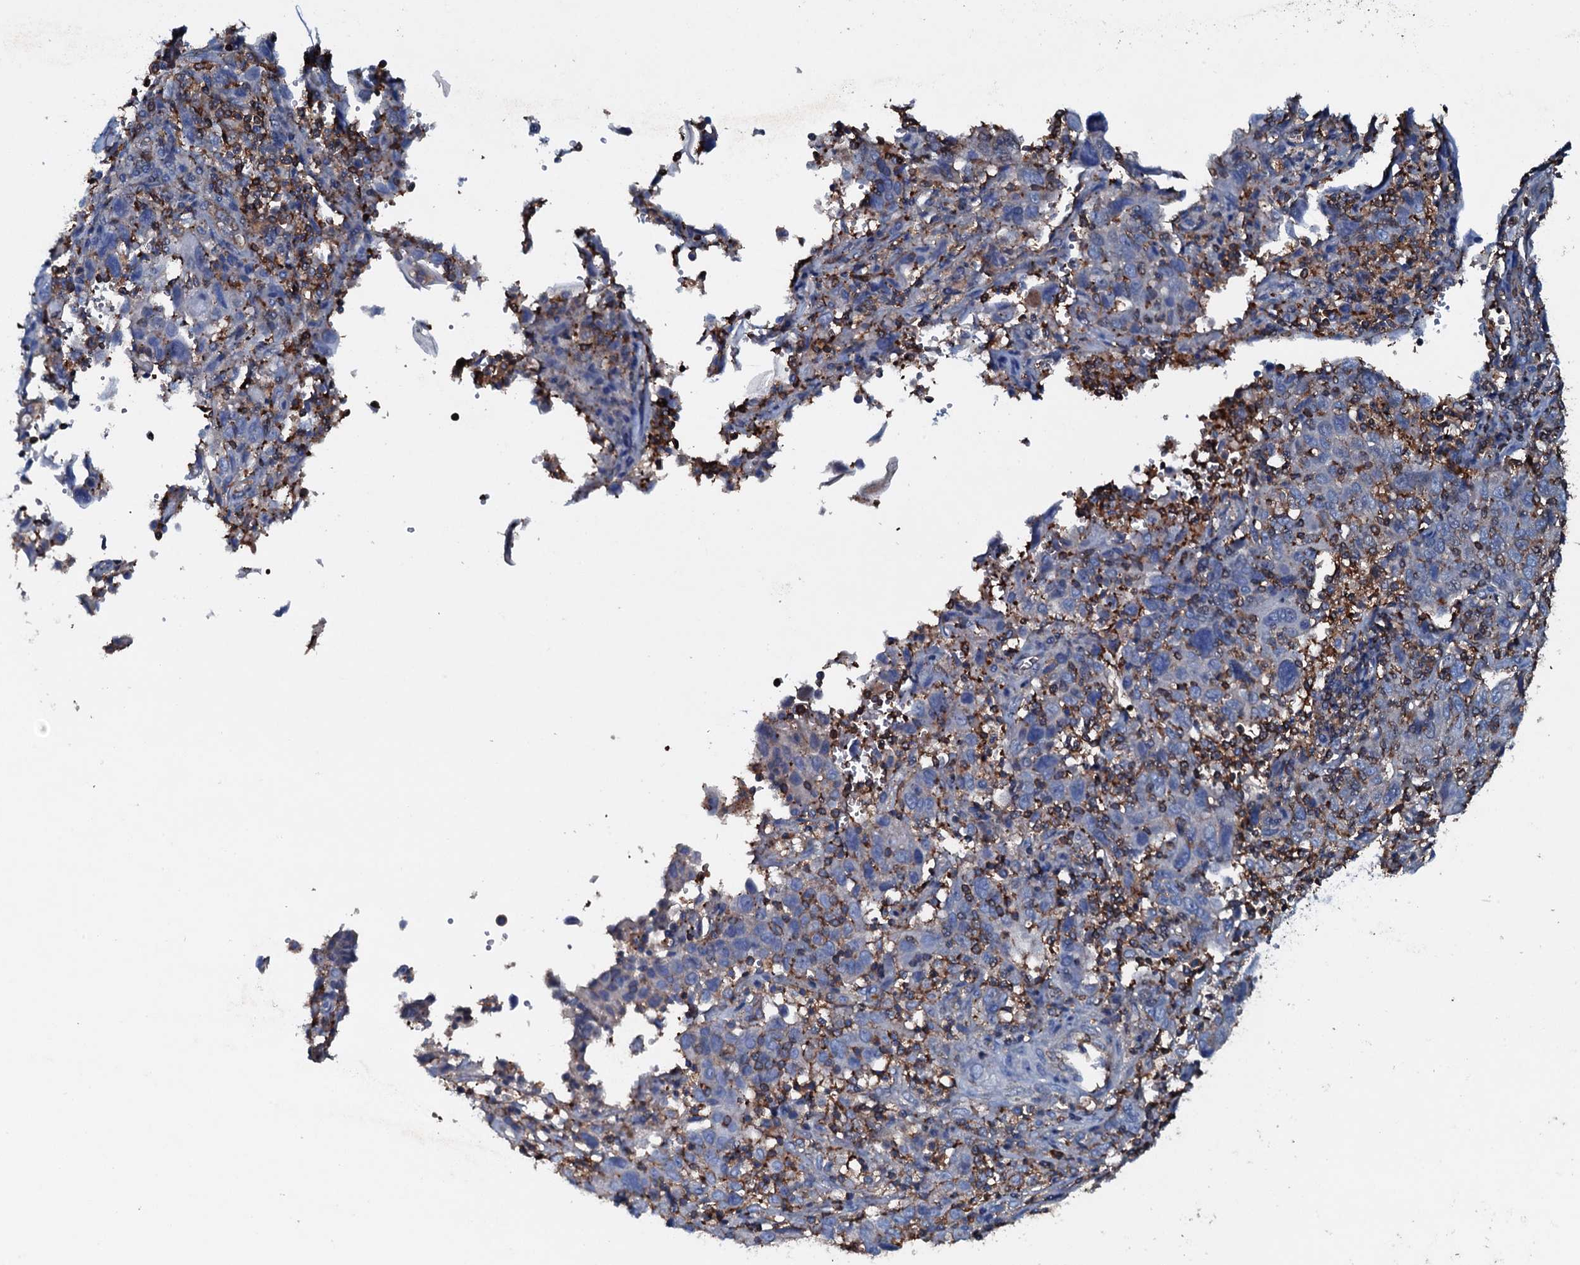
{"staining": {"intensity": "negative", "quantity": "none", "location": "none"}, "tissue": "cervical cancer", "cell_type": "Tumor cells", "image_type": "cancer", "snomed": [{"axis": "morphology", "description": "Squamous cell carcinoma, NOS"}, {"axis": "topography", "description": "Cervix"}], "caption": "Immunohistochemistry (IHC) photomicrograph of cervical cancer (squamous cell carcinoma) stained for a protein (brown), which demonstrates no positivity in tumor cells. The staining was performed using DAB to visualize the protein expression in brown, while the nuclei were stained in blue with hematoxylin (Magnification: 20x).", "gene": "MS4A4E", "patient": {"sex": "female", "age": 46}}